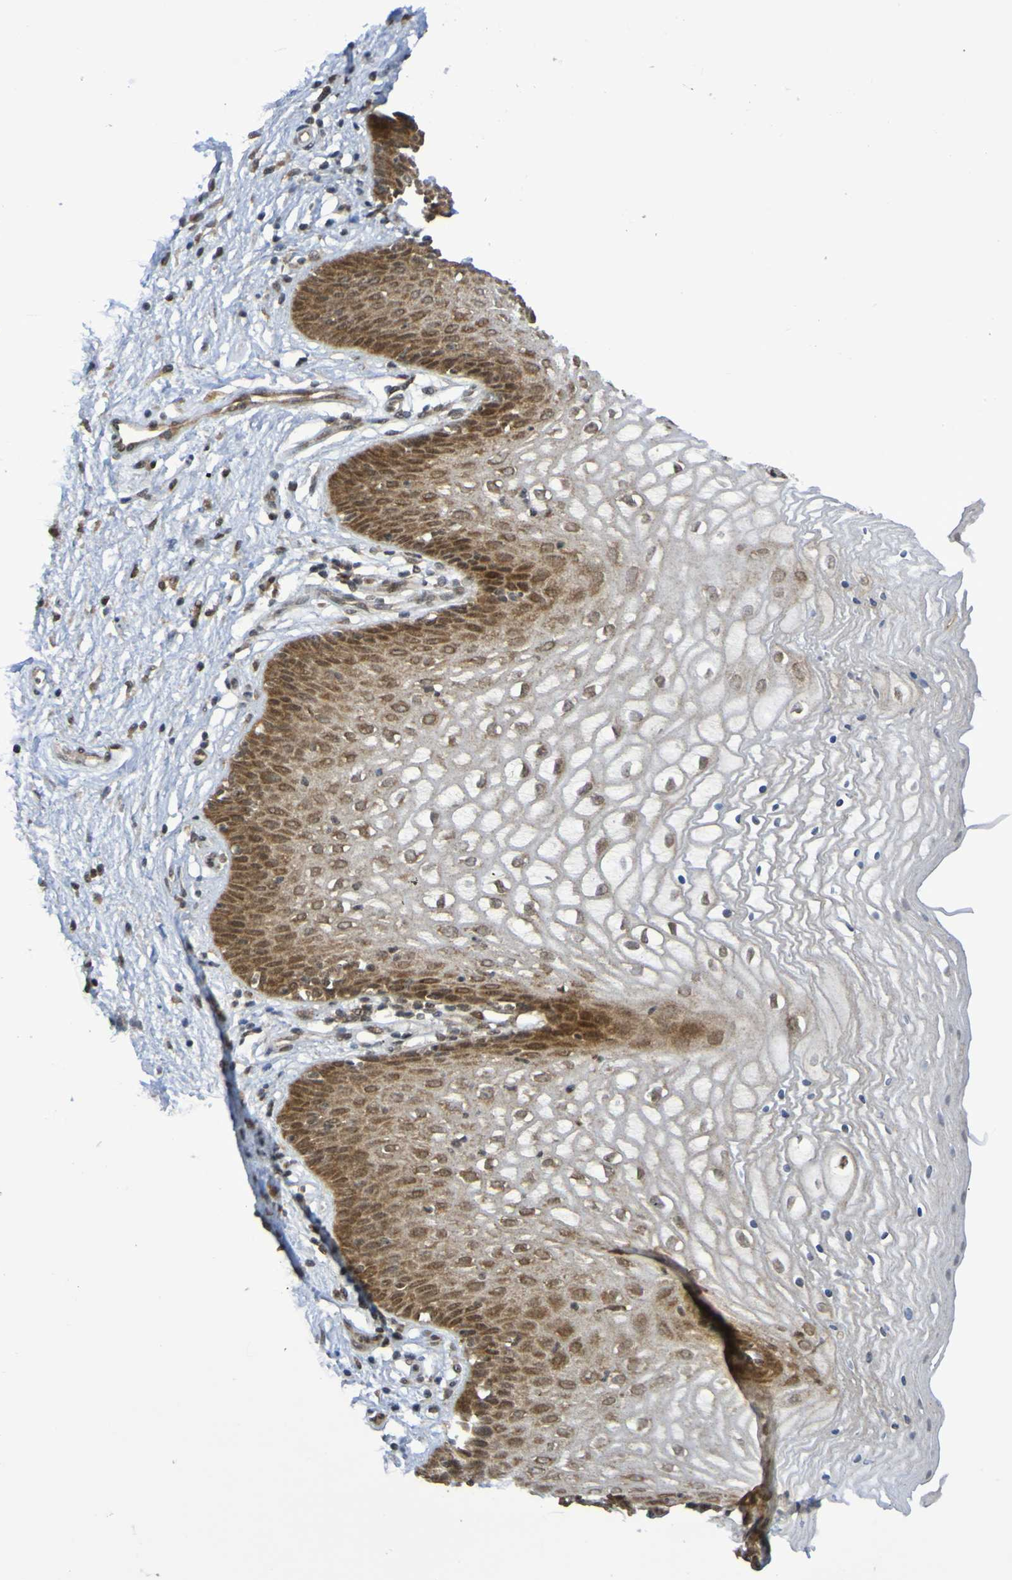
{"staining": {"intensity": "moderate", "quantity": "25%-75%", "location": "cytoplasmic/membranous"}, "tissue": "vagina", "cell_type": "Squamous epithelial cells", "image_type": "normal", "snomed": [{"axis": "morphology", "description": "Normal tissue, NOS"}, {"axis": "topography", "description": "Vagina"}], "caption": "Protein expression analysis of benign vagina exhibits moderate cytoplasmic/membranous staining in about 25%-75% of squamous epithelial cells.", "gene": "ITLN1", "patient": {"sex": "female", "age": 34}}